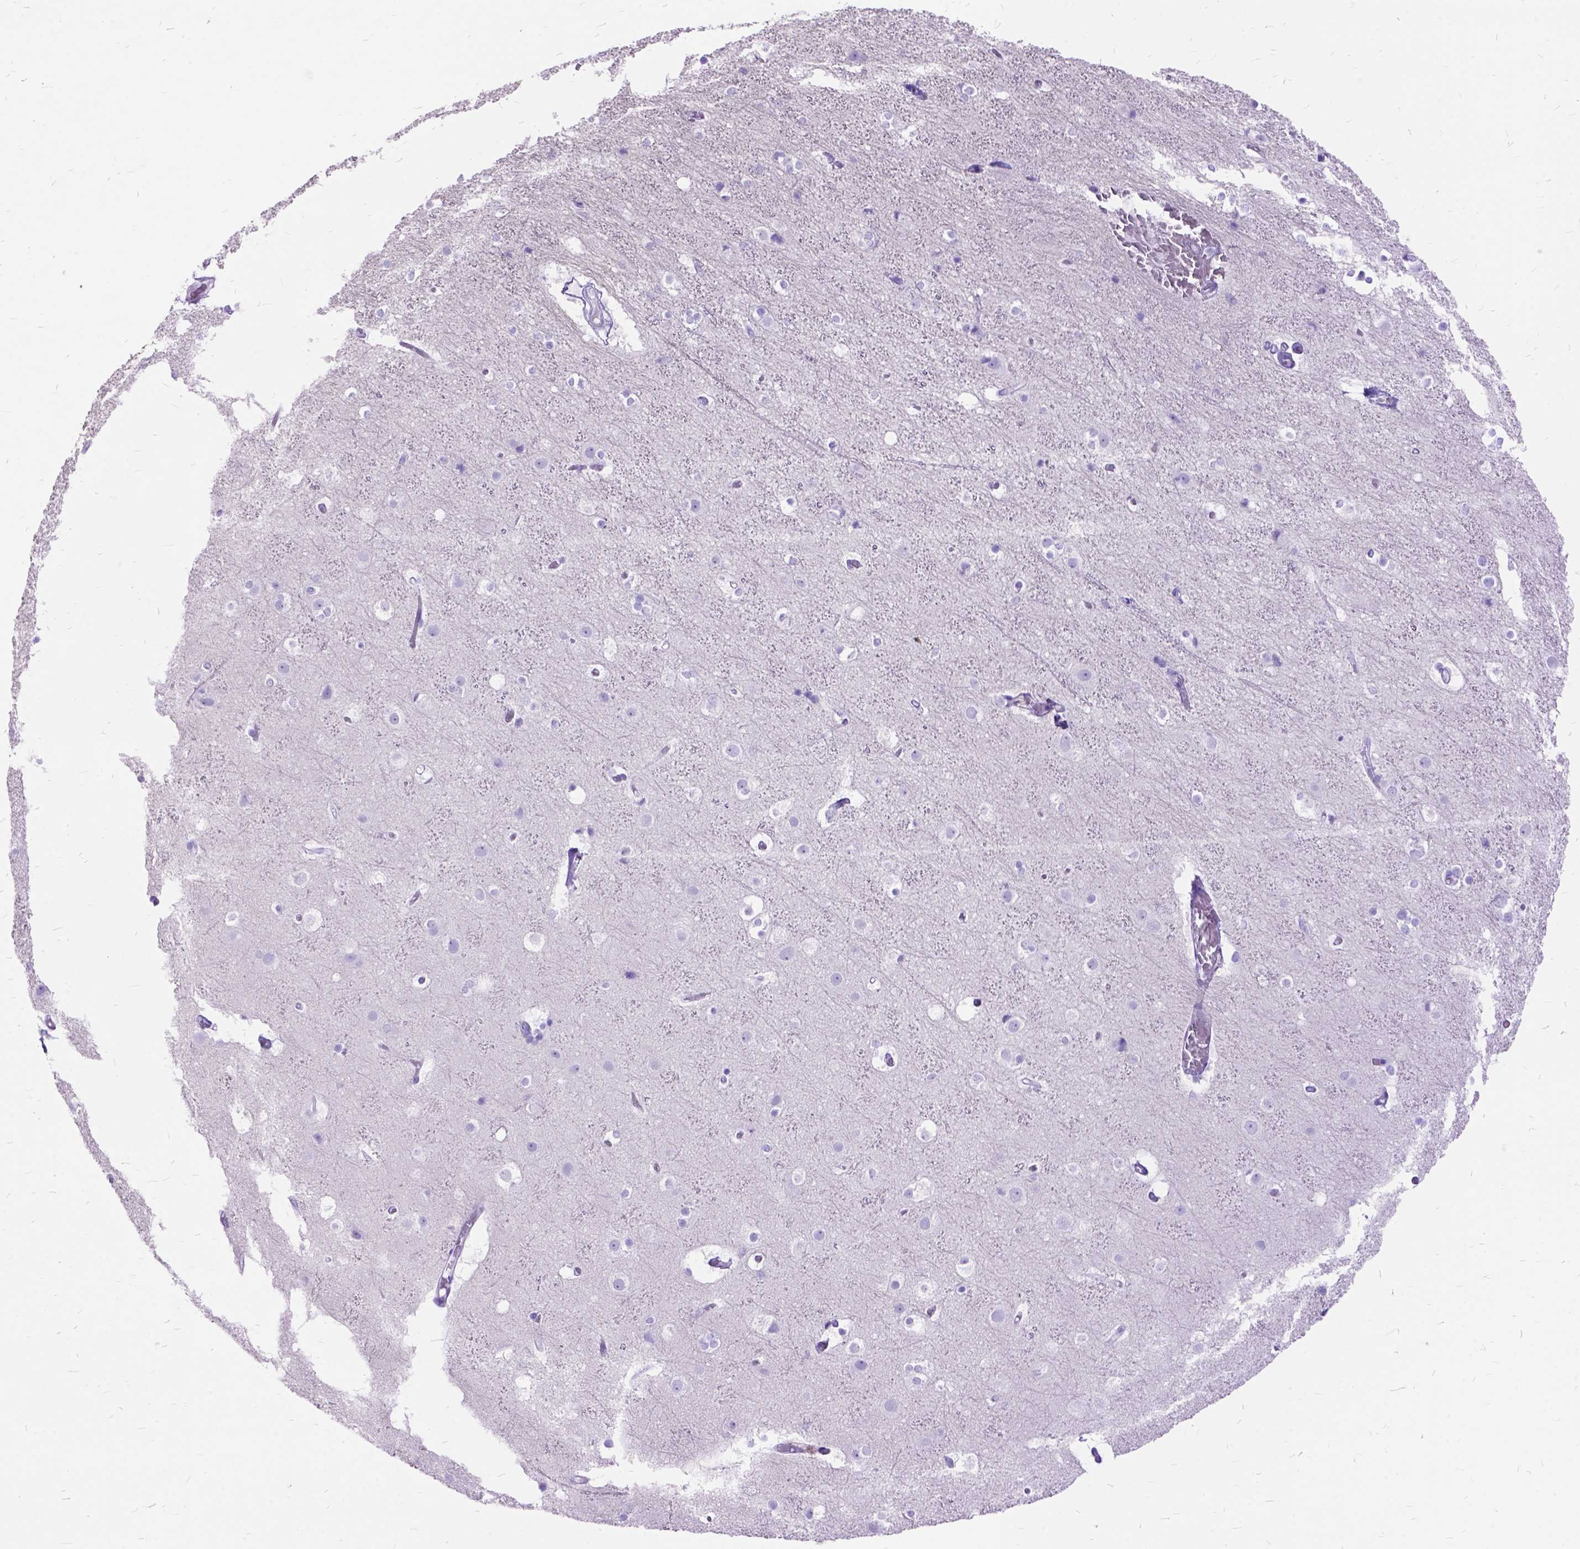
{"staining": {"intensity": "negative", "quantity": "none", "location": "none"}, "tissue": "cerebral cortex", "cell_type": "Endothelial cells", "image_type": "normal", "snomed": [{"axis": "morphology", "description": "Normal tissue, NOS"}, {"axis": "topography", "description": "Cerebral cortex"}], "caption": "The IHC histopathology image has no significant expression in endothelial cells of cerebral cortex. (Stains: DAB (3,3'-diaminobenzidine) immunohistochemistry with hematoxylin counter stain, Microscopy: brightfield microscopy at high magnification).", "gene": "DNAH2", "patient": {"sex": "female", "age": 52}}